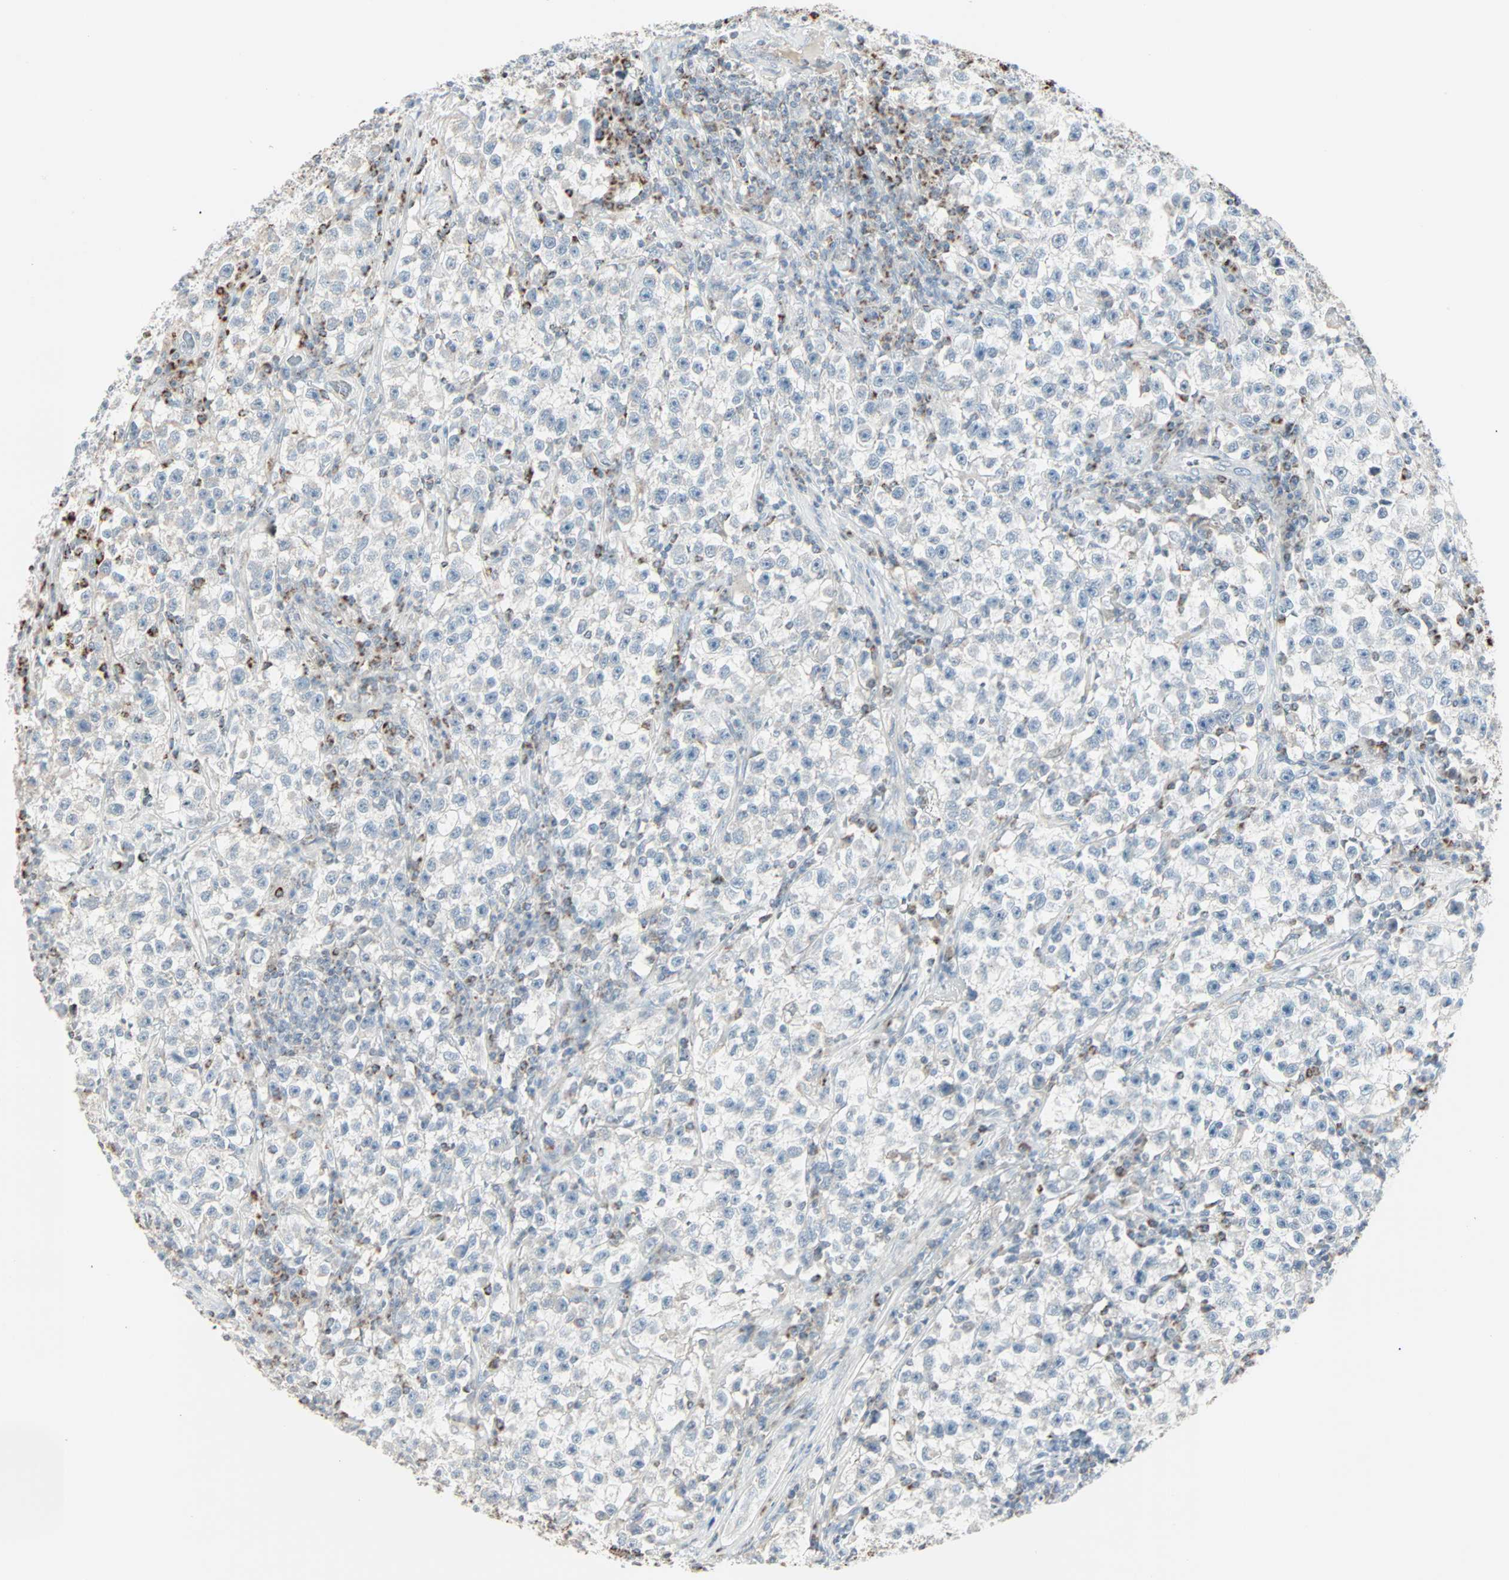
{"staining": {"intensity": "negative", "quantity": "none", "location": "none"}, "tissue": "testis cancer", "cell_type": "Tumor cells", "image_type": "cancer", "snomed": [{"axis": "morphology", "description": "Seminoma, NOS"}, {"axis": "topography", "description": "Testis"}], "caption": "A photomicrograph of human testis seminoma is negative for staining in tumor cells.", "gene": "IDH2", "patient": {"sex": "male", "age": 22}}